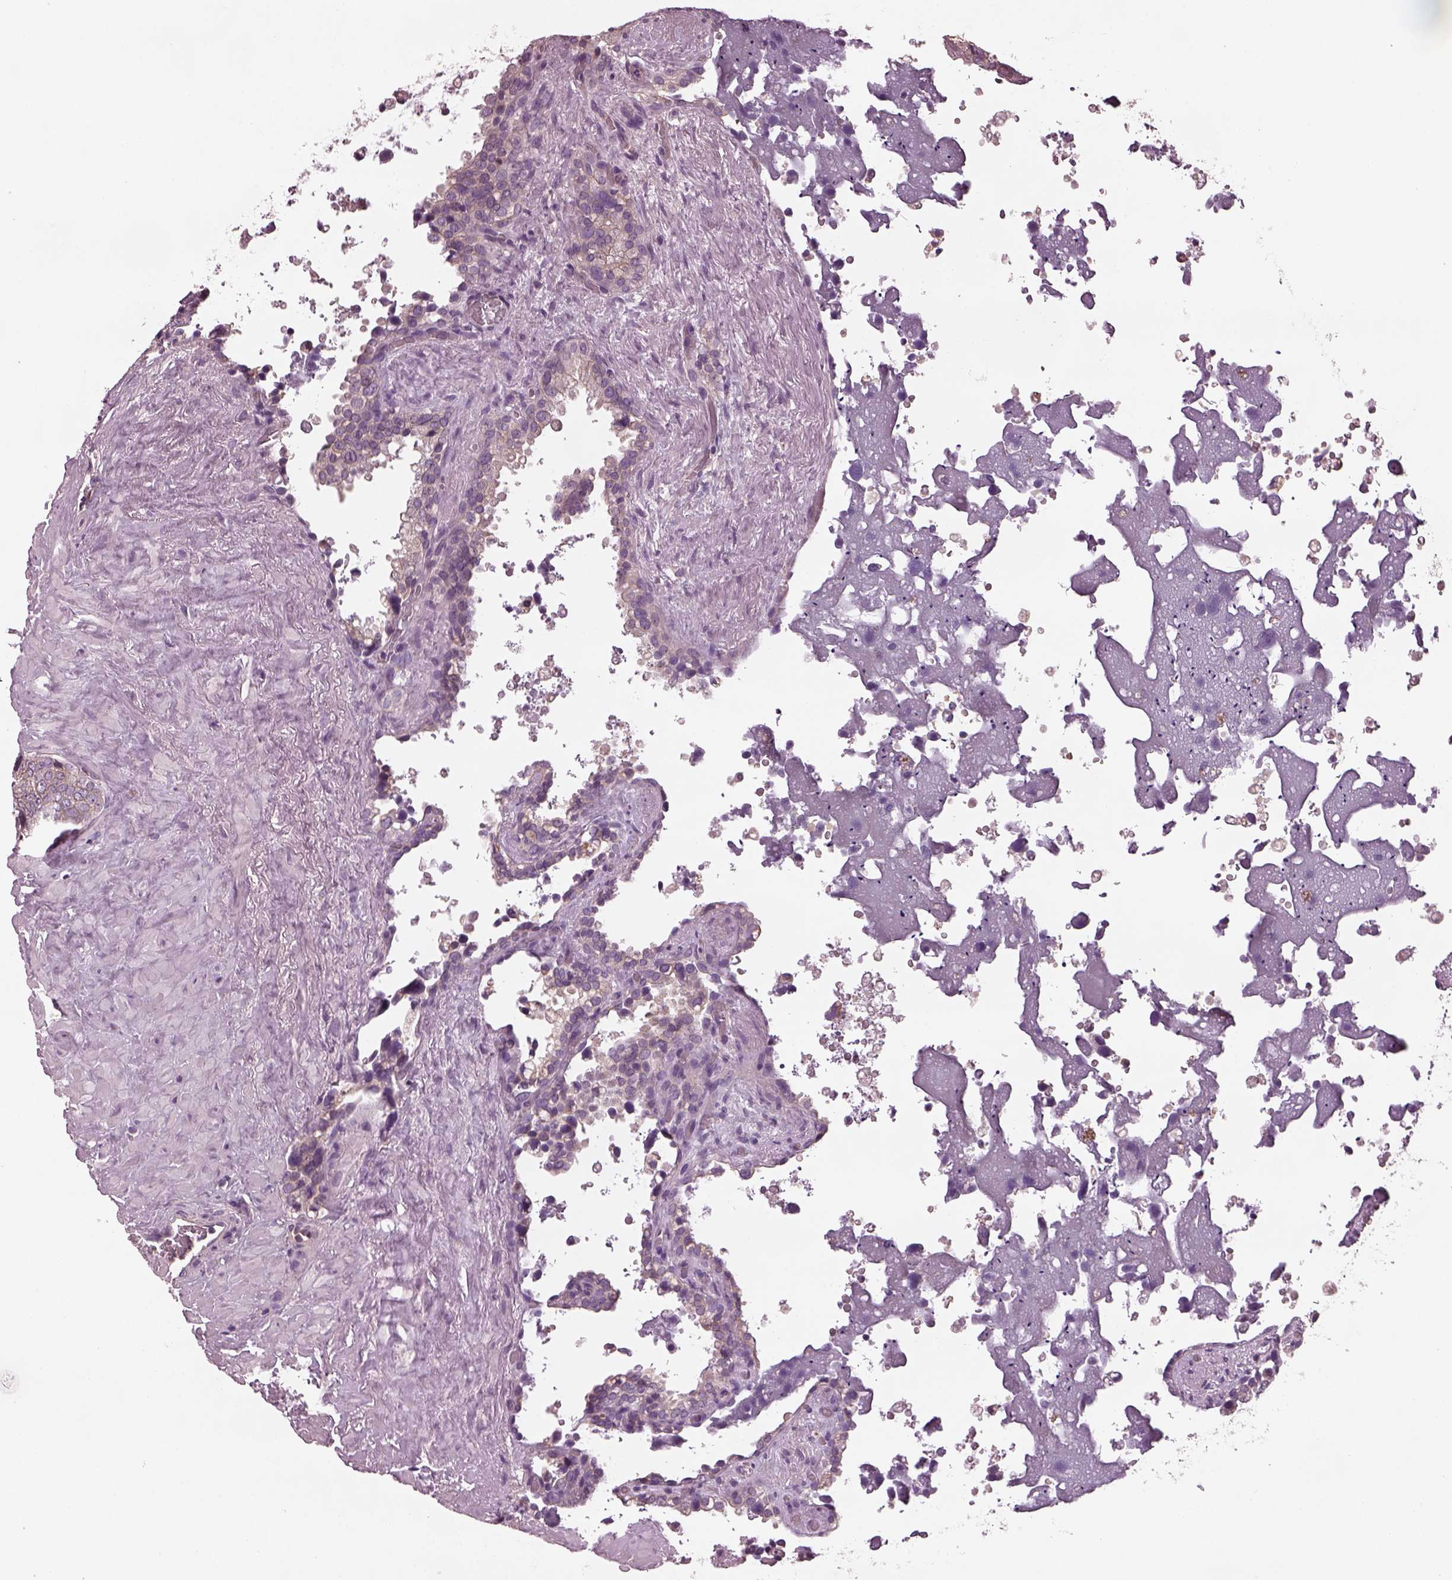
{"staining": {"intensity": "negative", "quantity": "none", "location": "none"}, "tissue": "seminal vesicle", "cell_type": "Glandular cells", "image_type": "normal", "snomed": [{"axis": "morphology", "description": "Normal tissue, NOS"}, {"axis": "topography", "description": "Seminal veicle"}], "caption": "Glandular cells are negative for protein expression in benign human seminal vesicle. (Immunohistochemistry (ihc), brightfield microscopy, high magnification).", "gene": "ODAD1", "patient": {"sex": "male", "age": 71}}